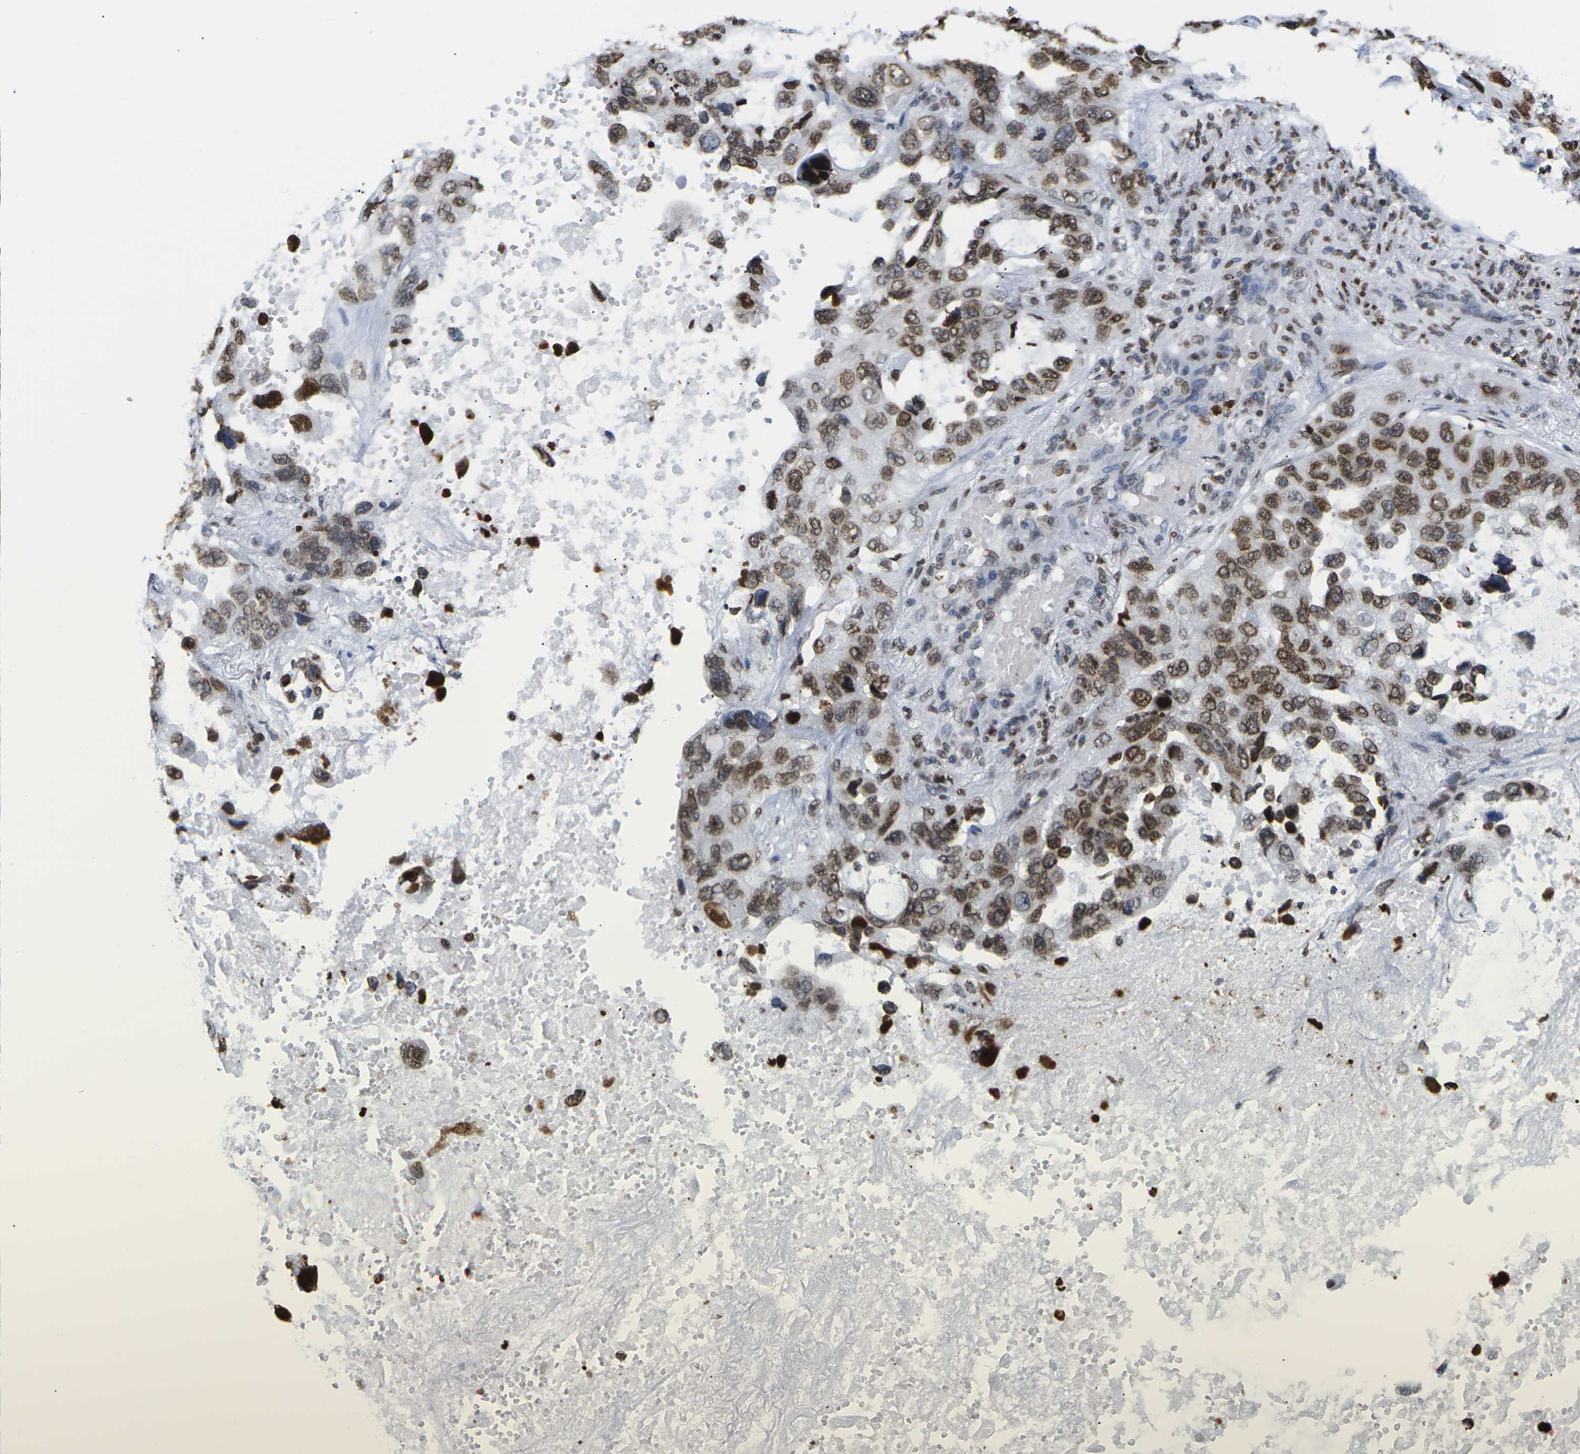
{"staining": {"intensity": "strong", "quantity": ">75%", "location": "cytoplasmic/membranous,nuclear"}, "tissue": "lung cancer", "cell_type": "Tumor cells", "image_type": "cancer", "snomed": [{"axis": "morphology", "description": "Squamous cell carcinoma, NOS"}, {"axis": "topography", "description": "Lung"}], "caption": "Squamous cell carcinoma (lung) stained with DAB (3,3'-diaminobenzidine) IHC reveals high levels of strong cytoplasmic/membranous and nuclear staining in about >75% of tumor cells. The protein of interest is shown in brown color, while the nuclei are stained blue.", "gene": "H2AC21", "patient": {"sex": "female", "age": 73}}